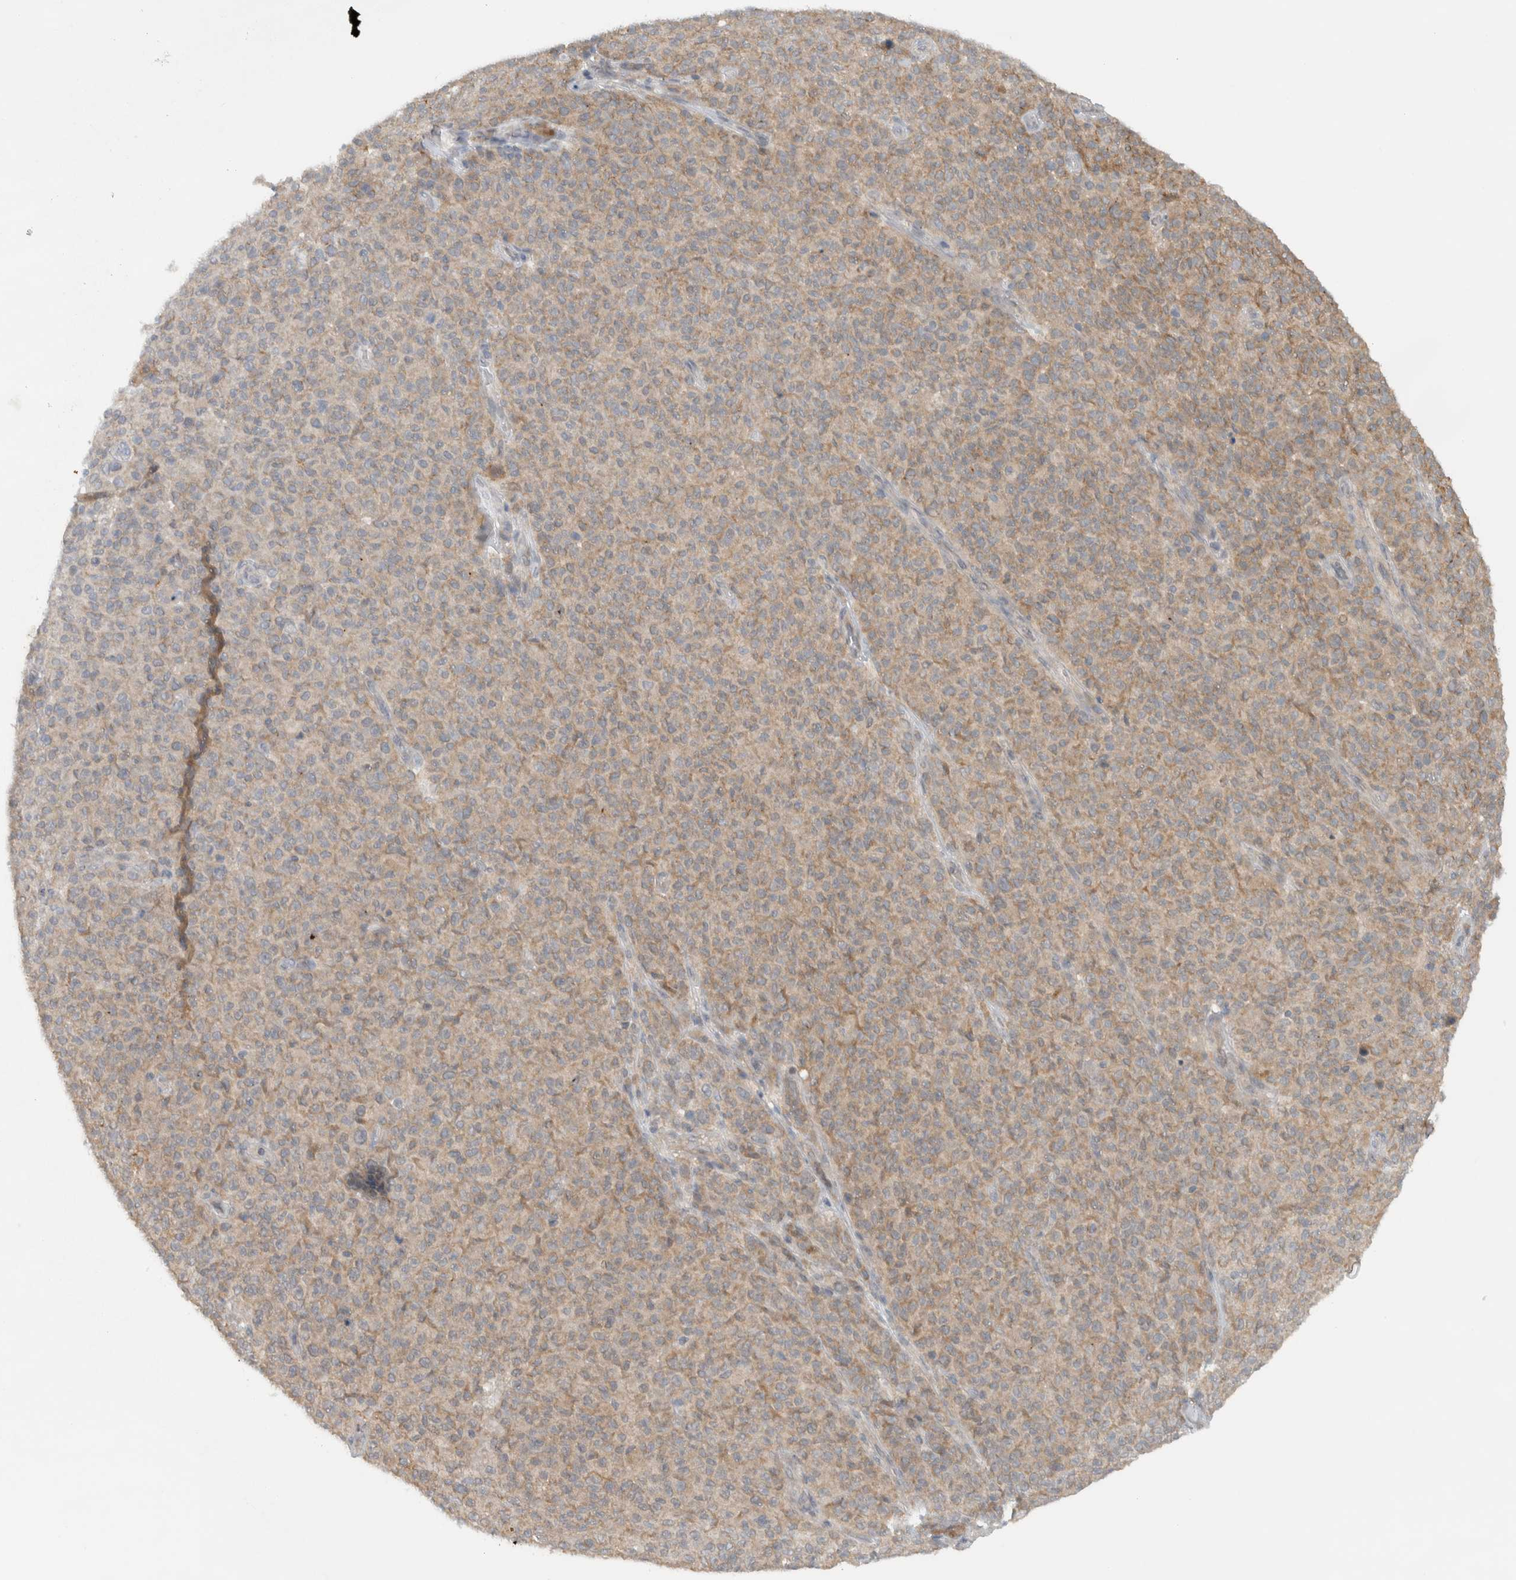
{"staining": {"intensity": "moderate", "quantity": "25%-75%", "location": "cytoplasmic/membranous"}, "tissue": "melanoma", "cell_type": "Tumor cells", "image_type": "cancer", "snomed": [{"axis": "morphology", "description": "Malignant melanoma, NOS"}, {"axis": "topography", "description": "Skin"}], "caption": "The photomicrograph reveals immunohistochemical staining of malignant melanoma. There is moderate cytoplasmic/membranous staining is identified in approximately 25%-75% of tumor cells.", "gene": "KLHL6", "patient": {"sex": "female", "age": 82}}